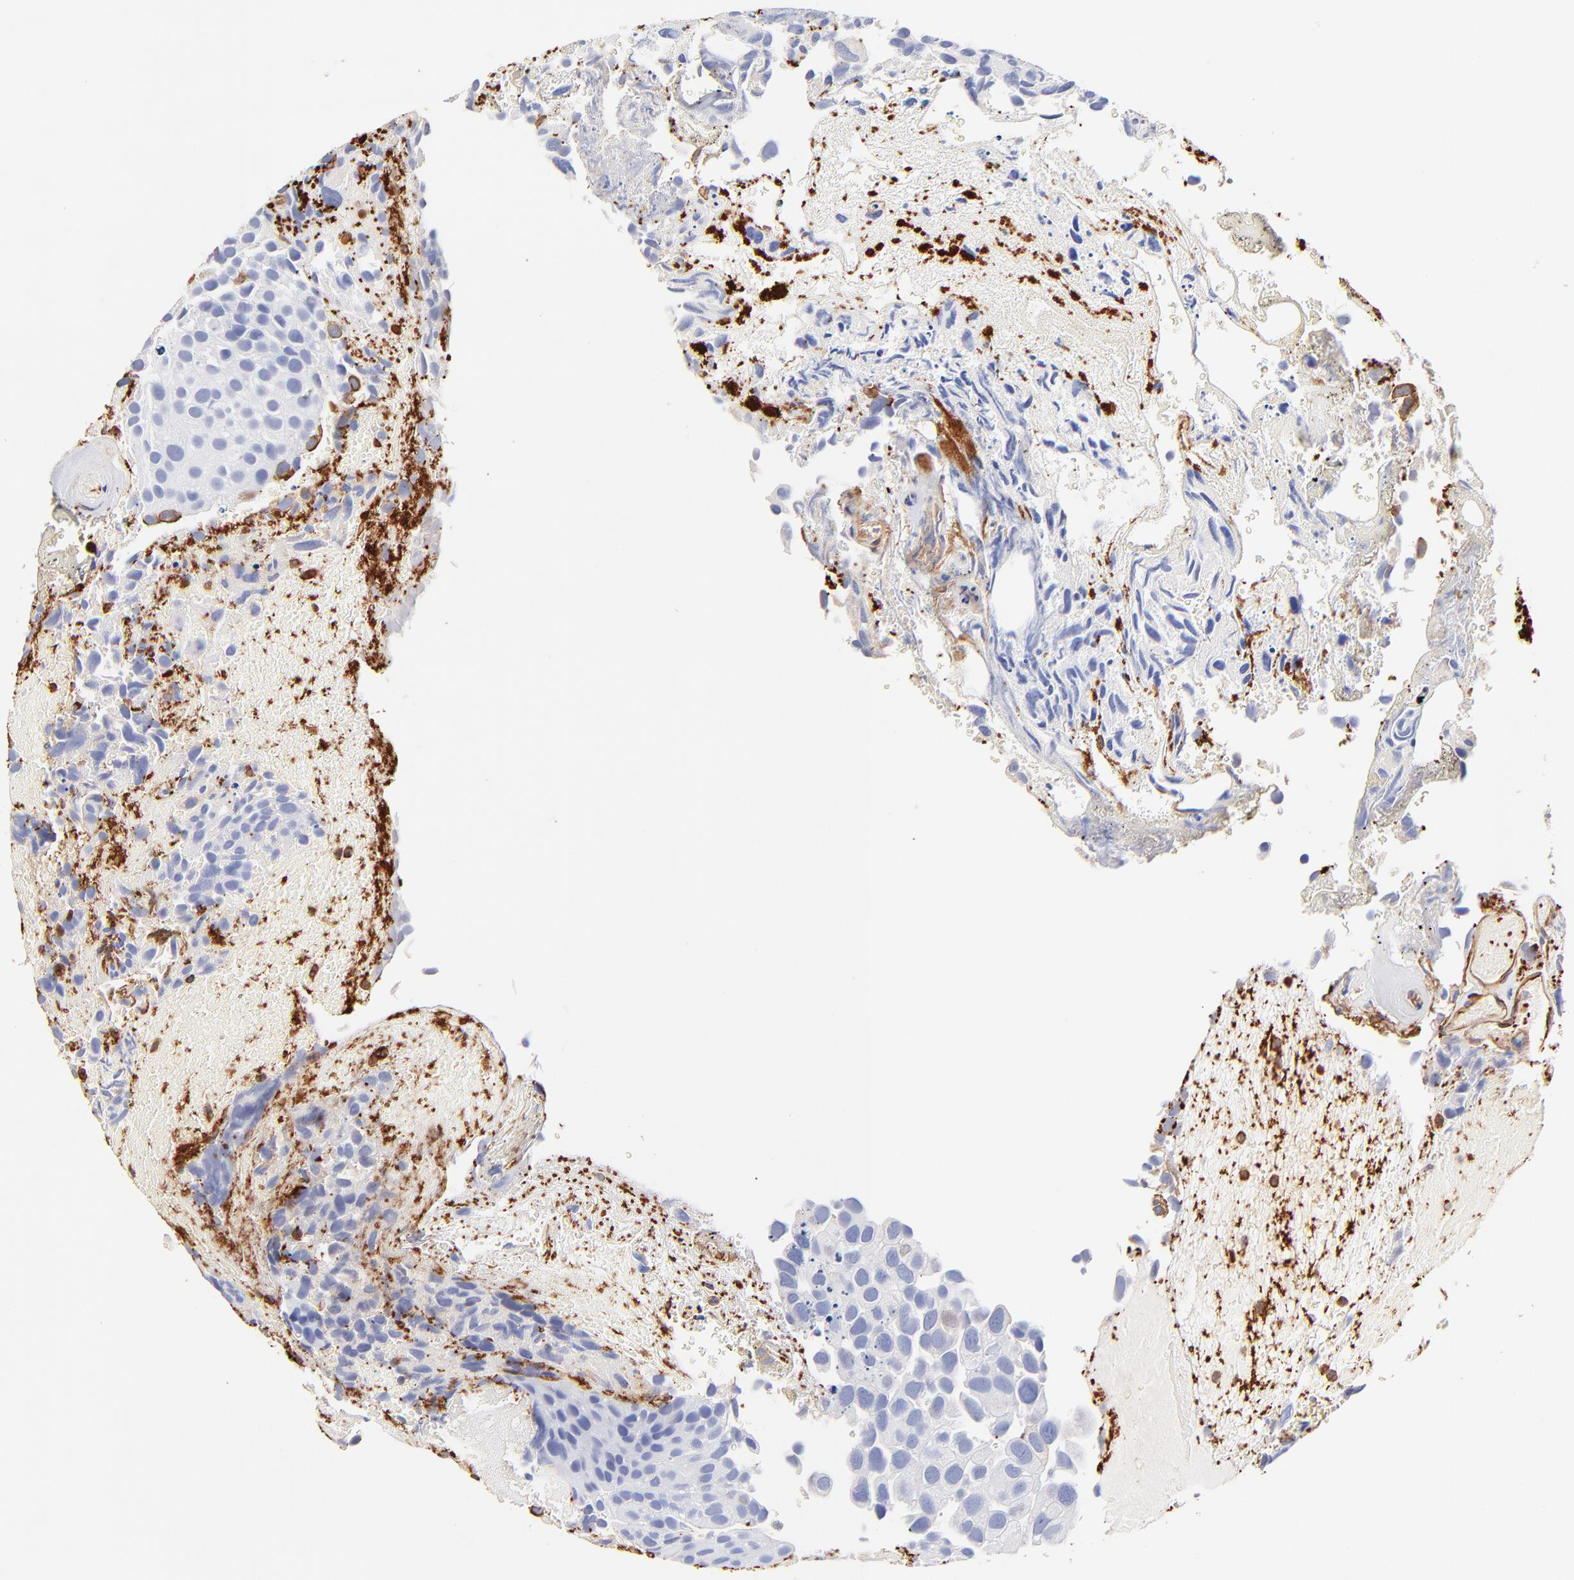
{"staining": {"intensity": "negative", "quantity": "none", "location": "none"}, "tissue": "urothelial cancer", "cell_type": "Tumor cells", "image_type": "cancer", "snomed": [{"axis": "morphology", "description": "Urothelial carcinoma, High grade"}, {"axis": "topography", "description": "Urinary bladder"}], "caption": "Histopathology image shows no protein staining in tumor cells of high-grade urothelial carcinoma tissue.", "gene": "FLNA", "patient": {"sex": "male", "age": 72}}